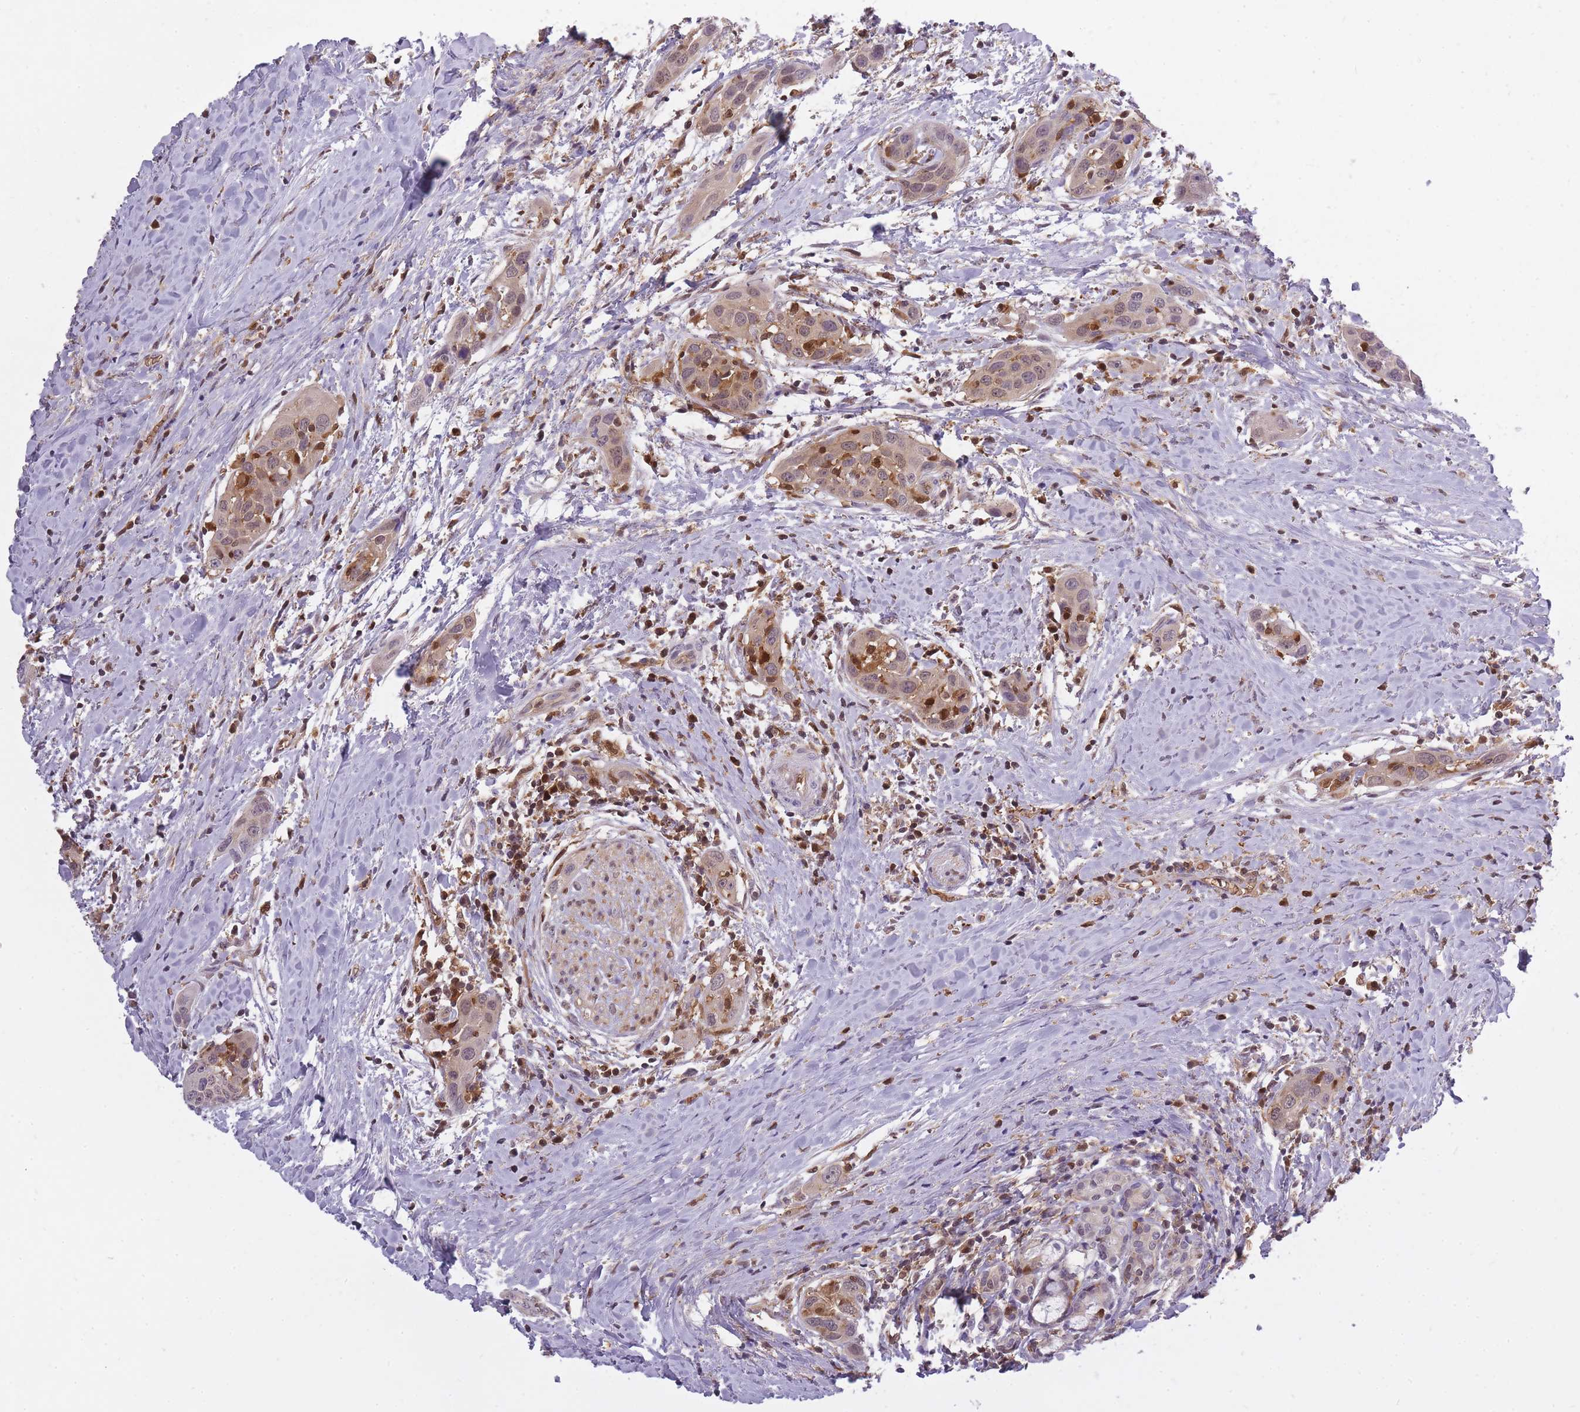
{"staining": {"intensity": "moderate", "quantity": ">75%", "location": "cytoplasmic/membranous,nuclear"}, "tissue": "head and neck cancer", "cell_type": "Tumor cells", "image_type": "cancer", "snomed": [{"axis": "morphology", "description": "Squamous cell carcinoma, NOS"}, {"axis": "topography", "description": "Oral tissue"}, {"axis": "topography", "description": "Head-Neck"}], "caption": "About >75% of tumor cells in human head and neck squamous cell carcinoma reveal moderate cytoplasmic/membranous and nuclear protein positivity as visualized by brown immunohistochemical staining.", "gene": "CXorf38", "patient": {"sex": "female", "age": 50}}